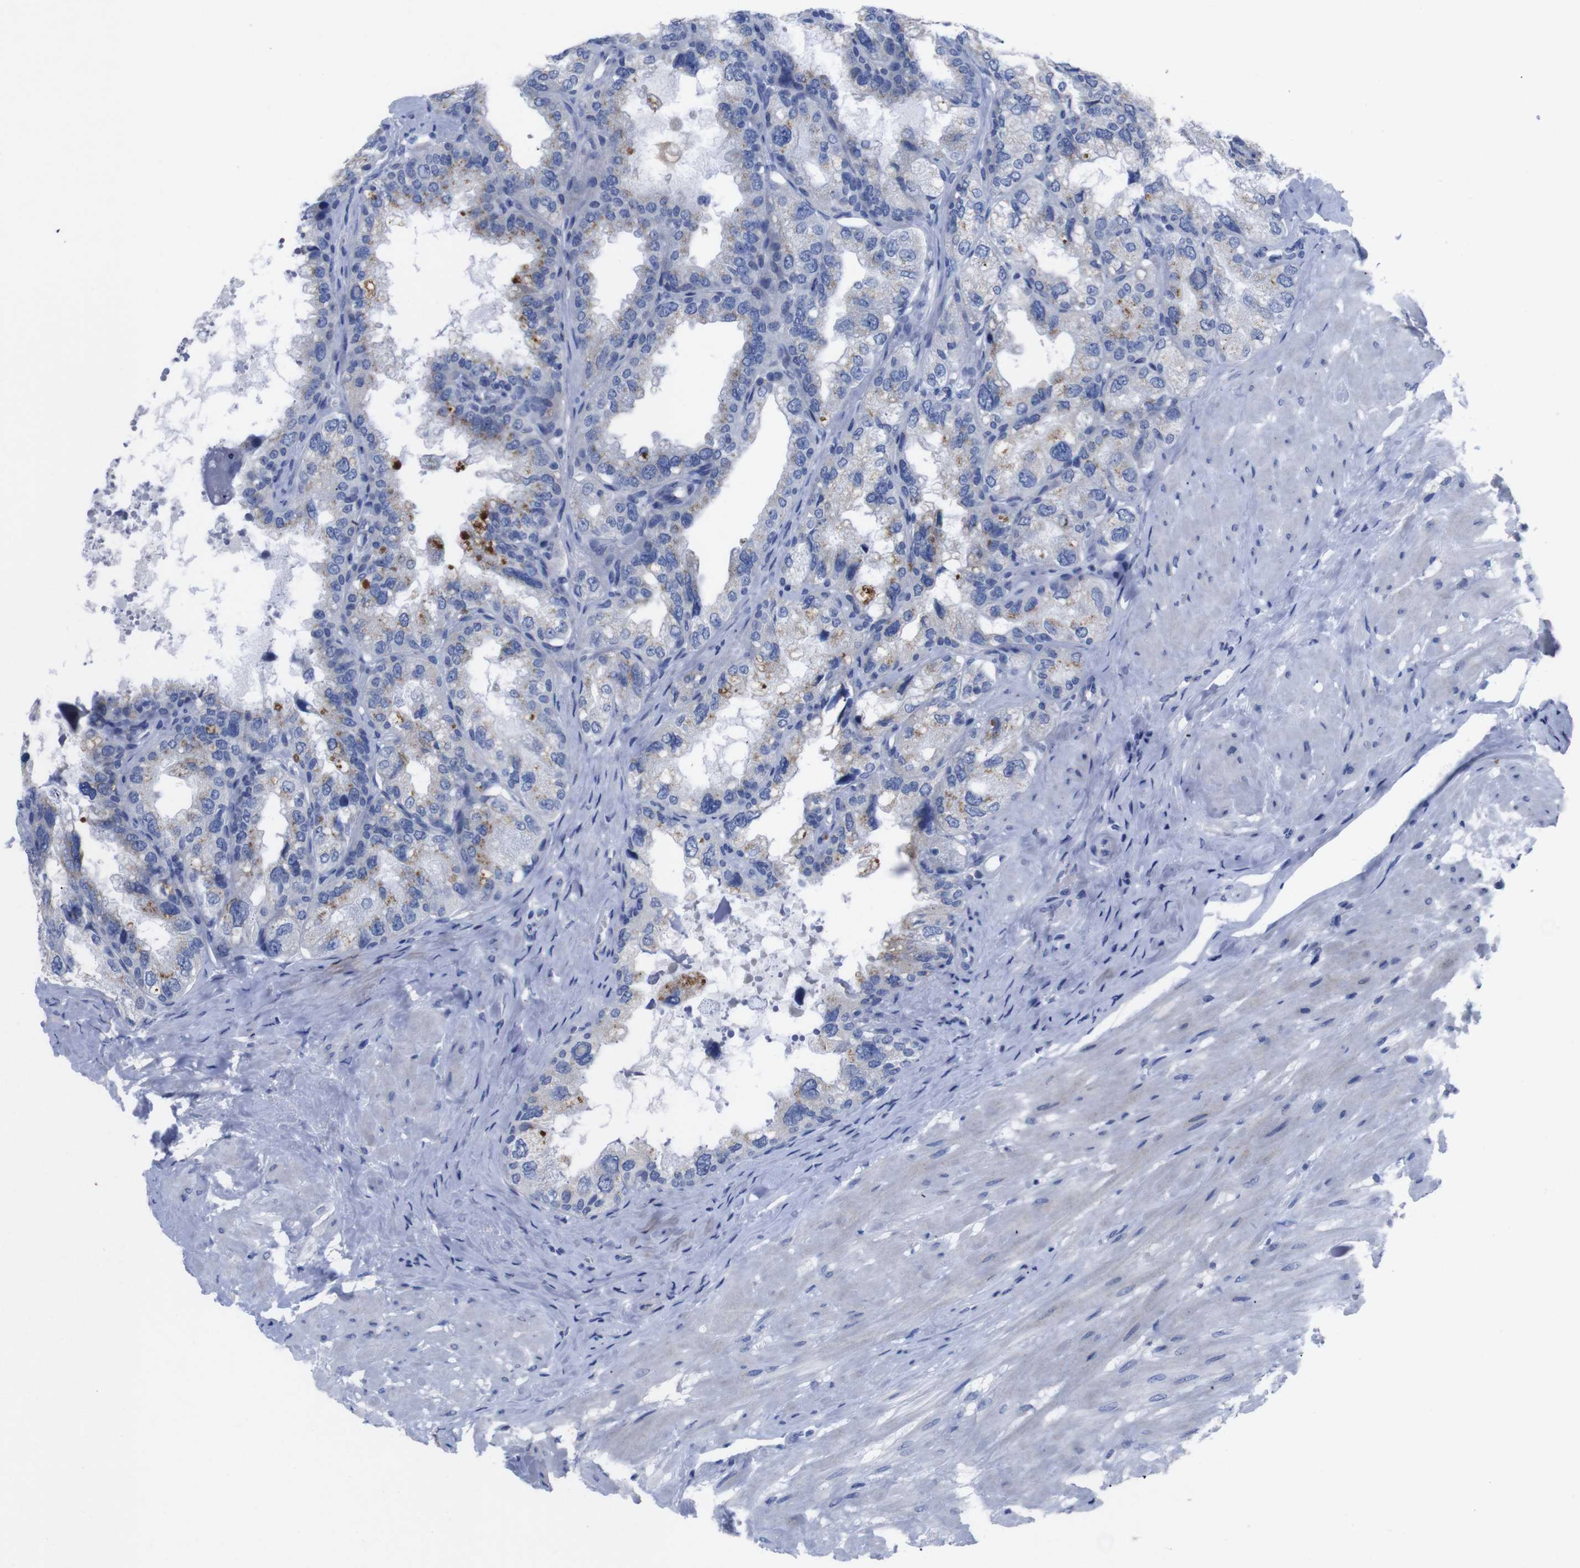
{"staining": {"intensity": "moderate", "quantity": "<25%", "location": "cytoplasmic/membranous"}, "tissue": "seminal vesicle", "cell_type": "Glandular cells", "image_type": "normal", "snomed": [{"axis": "morphology", "description": "Normal tissue, NOS"}, {"axis": "topography", "description": "Seminal veicle"}], "caption": "The photomicrograph displays a brown stain indicating the presence of a protein in the cytoplasmic/membranous of glandular cells in seminal vesicle. The protein of interest is shown in brown color, while the nuclei are stained blue.", "gene": "IRF4", "patient": {"sex": "male", "age": 68}}